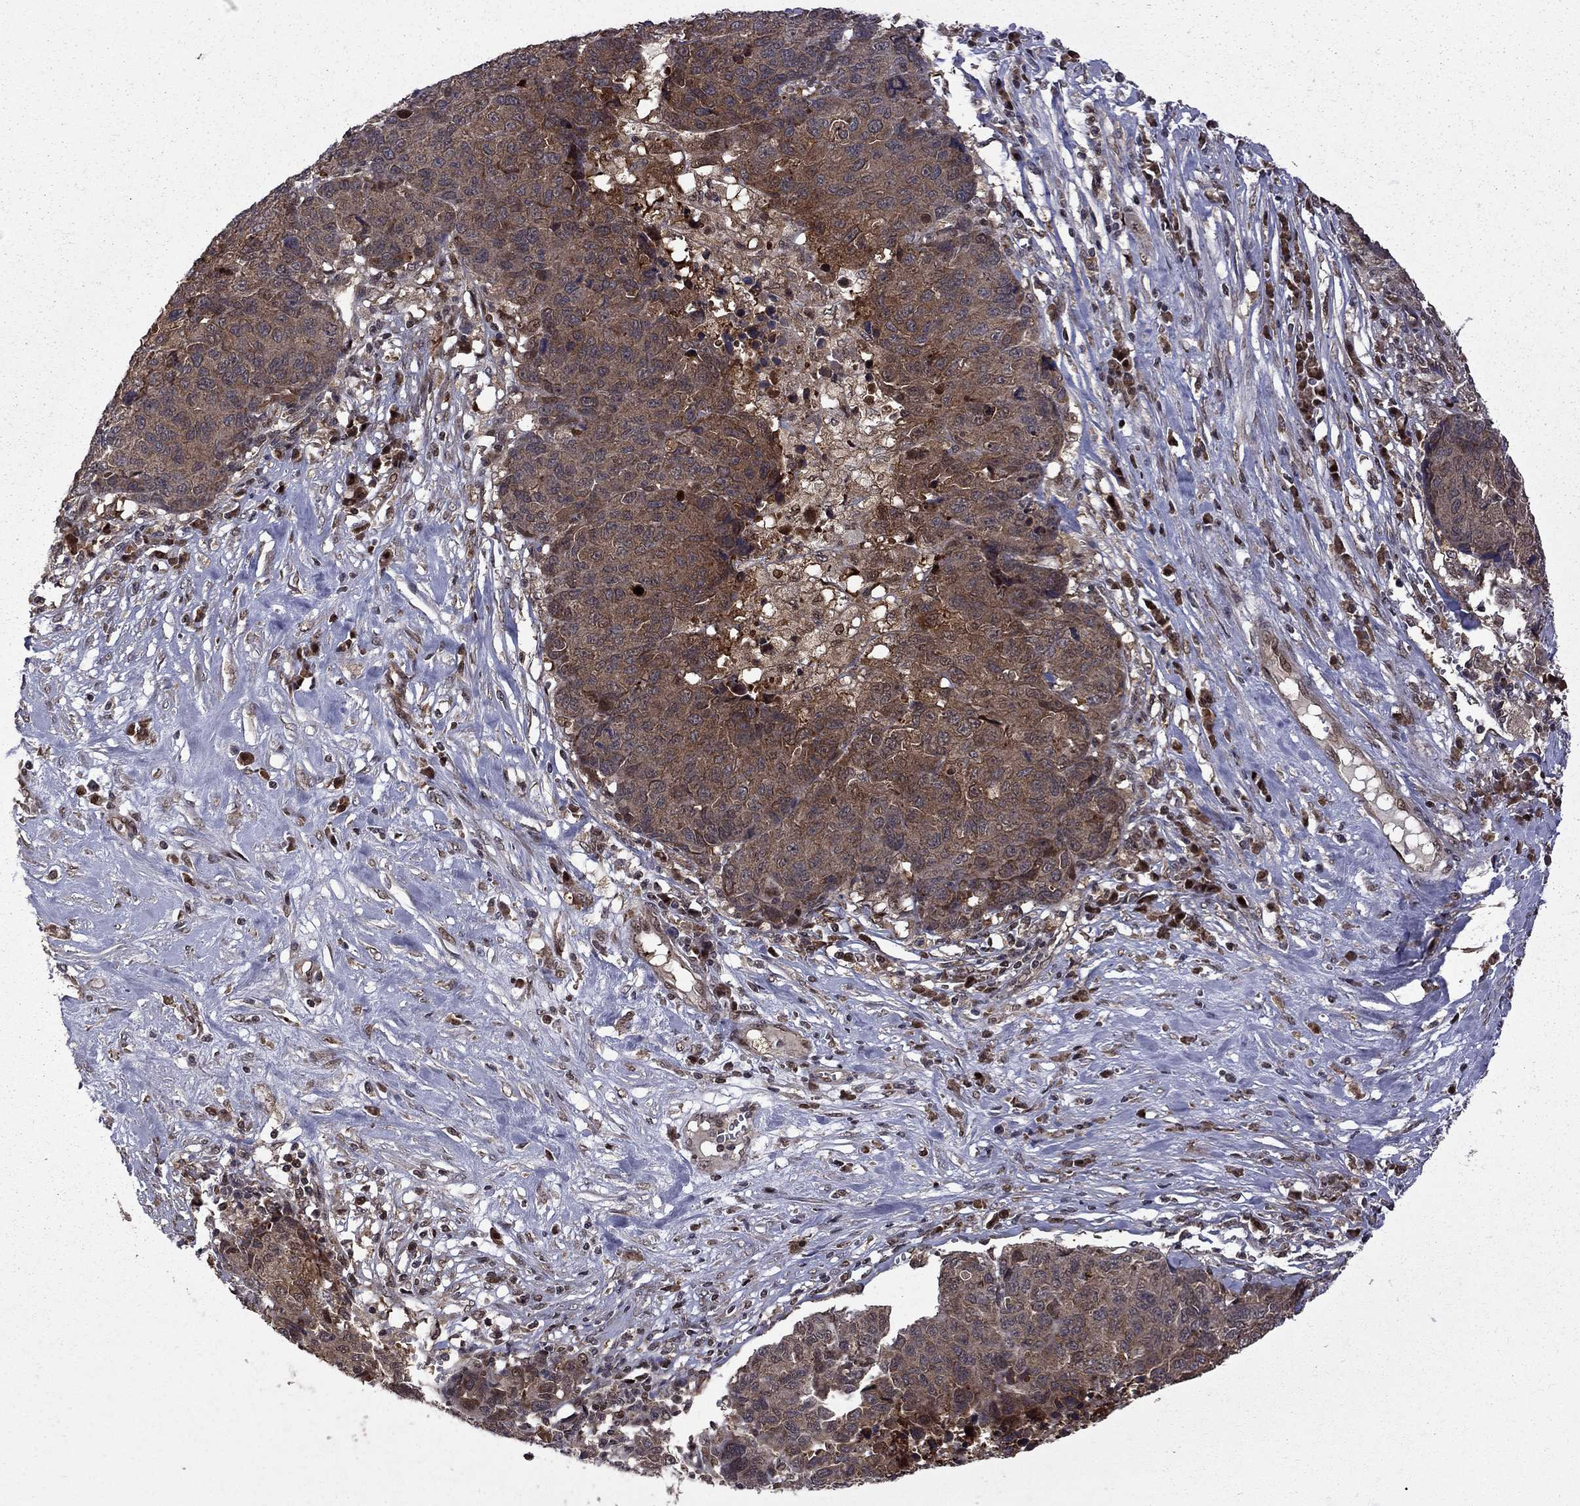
{"staining": {"intensity": "moderate", "quantity": ">75%", "location": "cytoplasmic/membranous"}, "tissue": "ovarian cancer", "cell_type": "Tumor cells", "image_type": "cancer", "snomed": [{"axis": "morphology", "description": "Cystadenocarcinoma, serous, NOS"}, {"axis": "topography", "description": "Ovary"}], "caption": "IHC (DAB (3,3'-diaminobenzidine)) staining of human ovarian cancer (serous cystadenocarcinoma) demonstrates moderate cytoplasmic/membranous protein positivity in approximately >75% of tumor cells.", "gene": "IPP", "patient": {"sex": "female", "age": 87}}